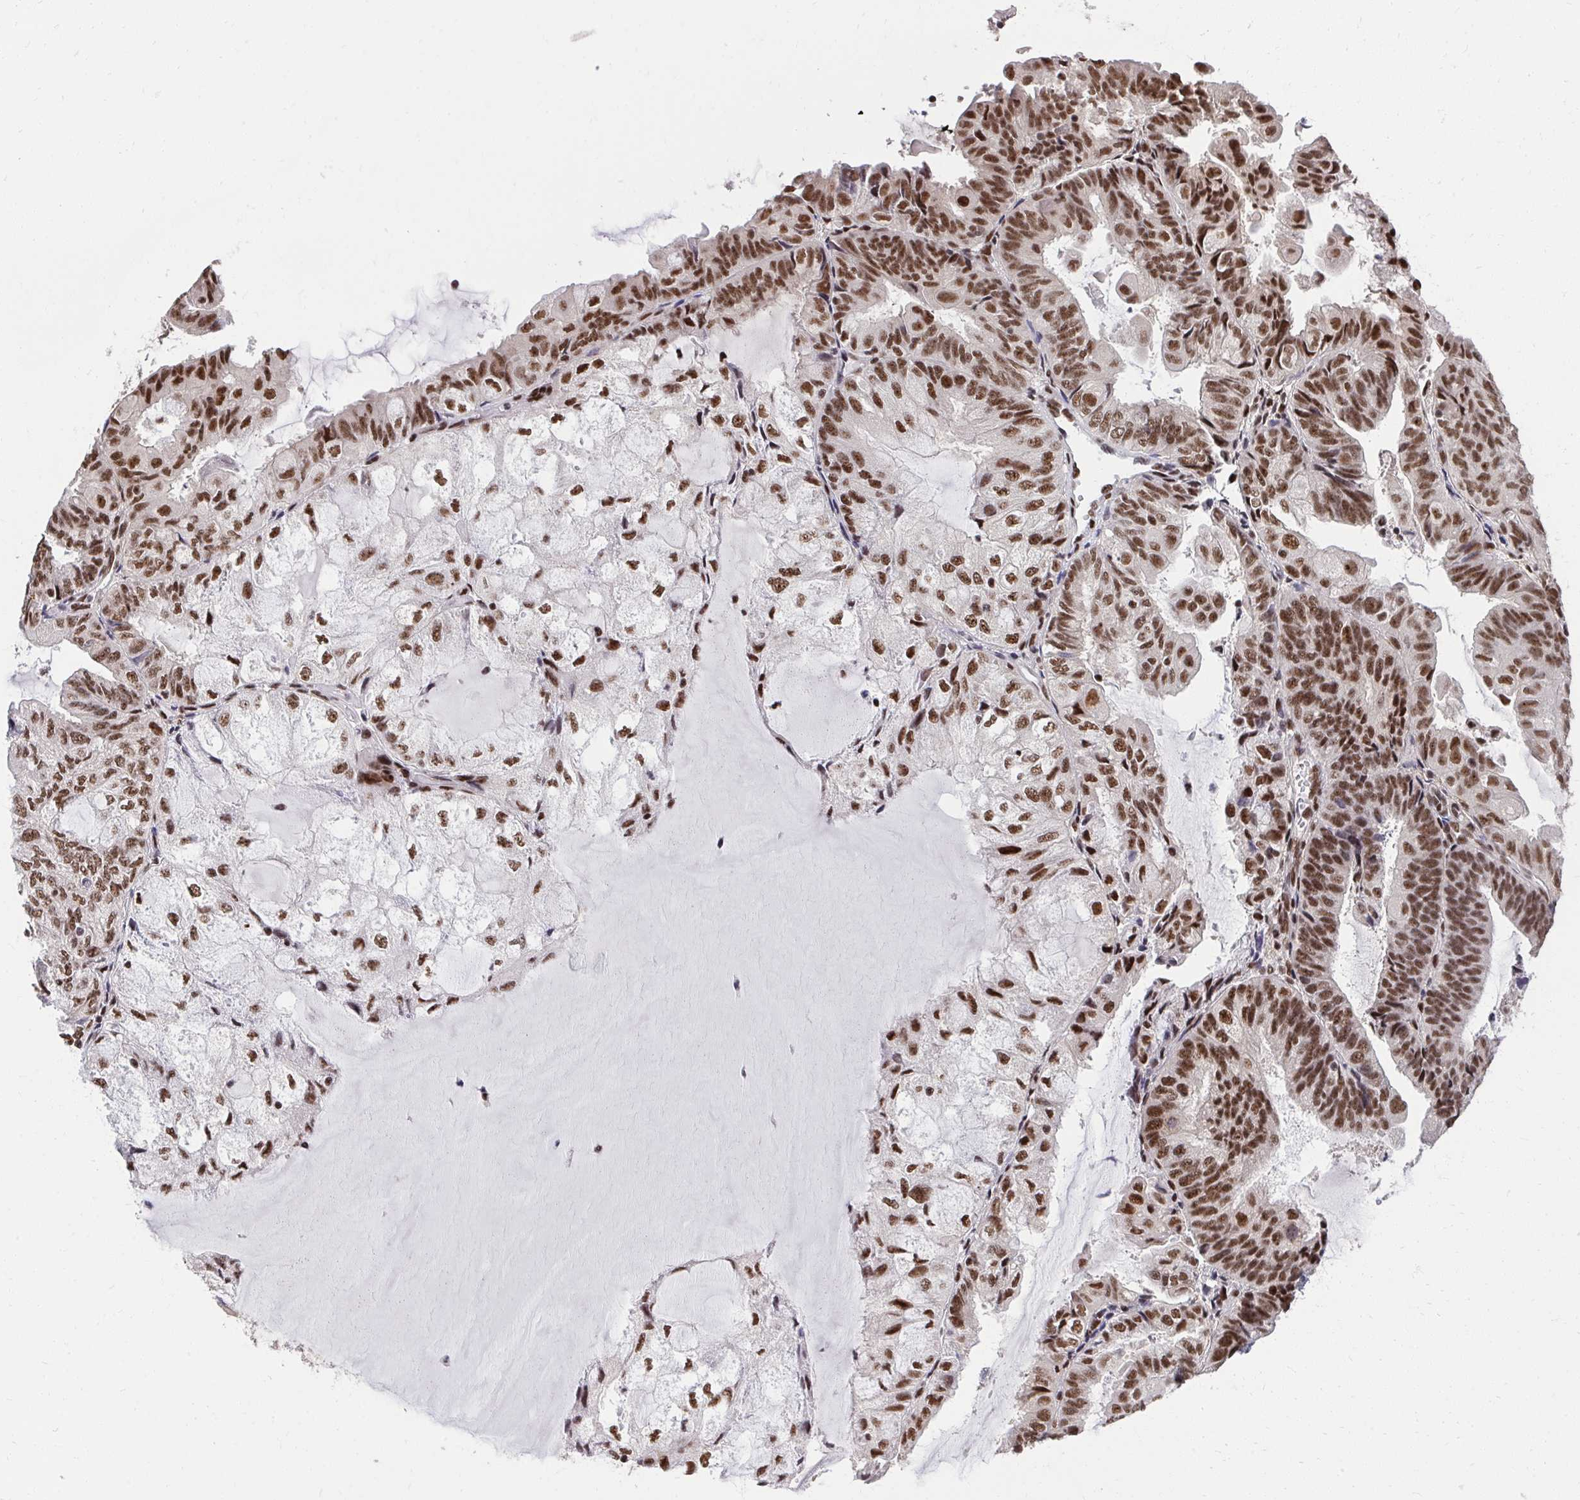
{"staining": {"intensity": "strong", "quantity": ">75%", "location": "nuclear"}, "tissue": "endometrial cancer", "cell_type": "Tumor cells", "image_type": "cancer", "snomed": [{"axis": "morphology", "description": "Adenocarcinoma, NOS"}, {"axis": "topography", "description": "Endometrium"}], "caption": "High-magnification brightfield microscopy of endometrial cancer (adenocarcinoma) stained with DAB (3,3'-diaminobenzidine) (brown) and counterstained with hematoxylin (blue). tumor cells exhibit strong nuclear positivity is appreciated in approximately>75% of cells.", "gene": "SYNE4", "patient": {"sex": "female", "age": 81}}